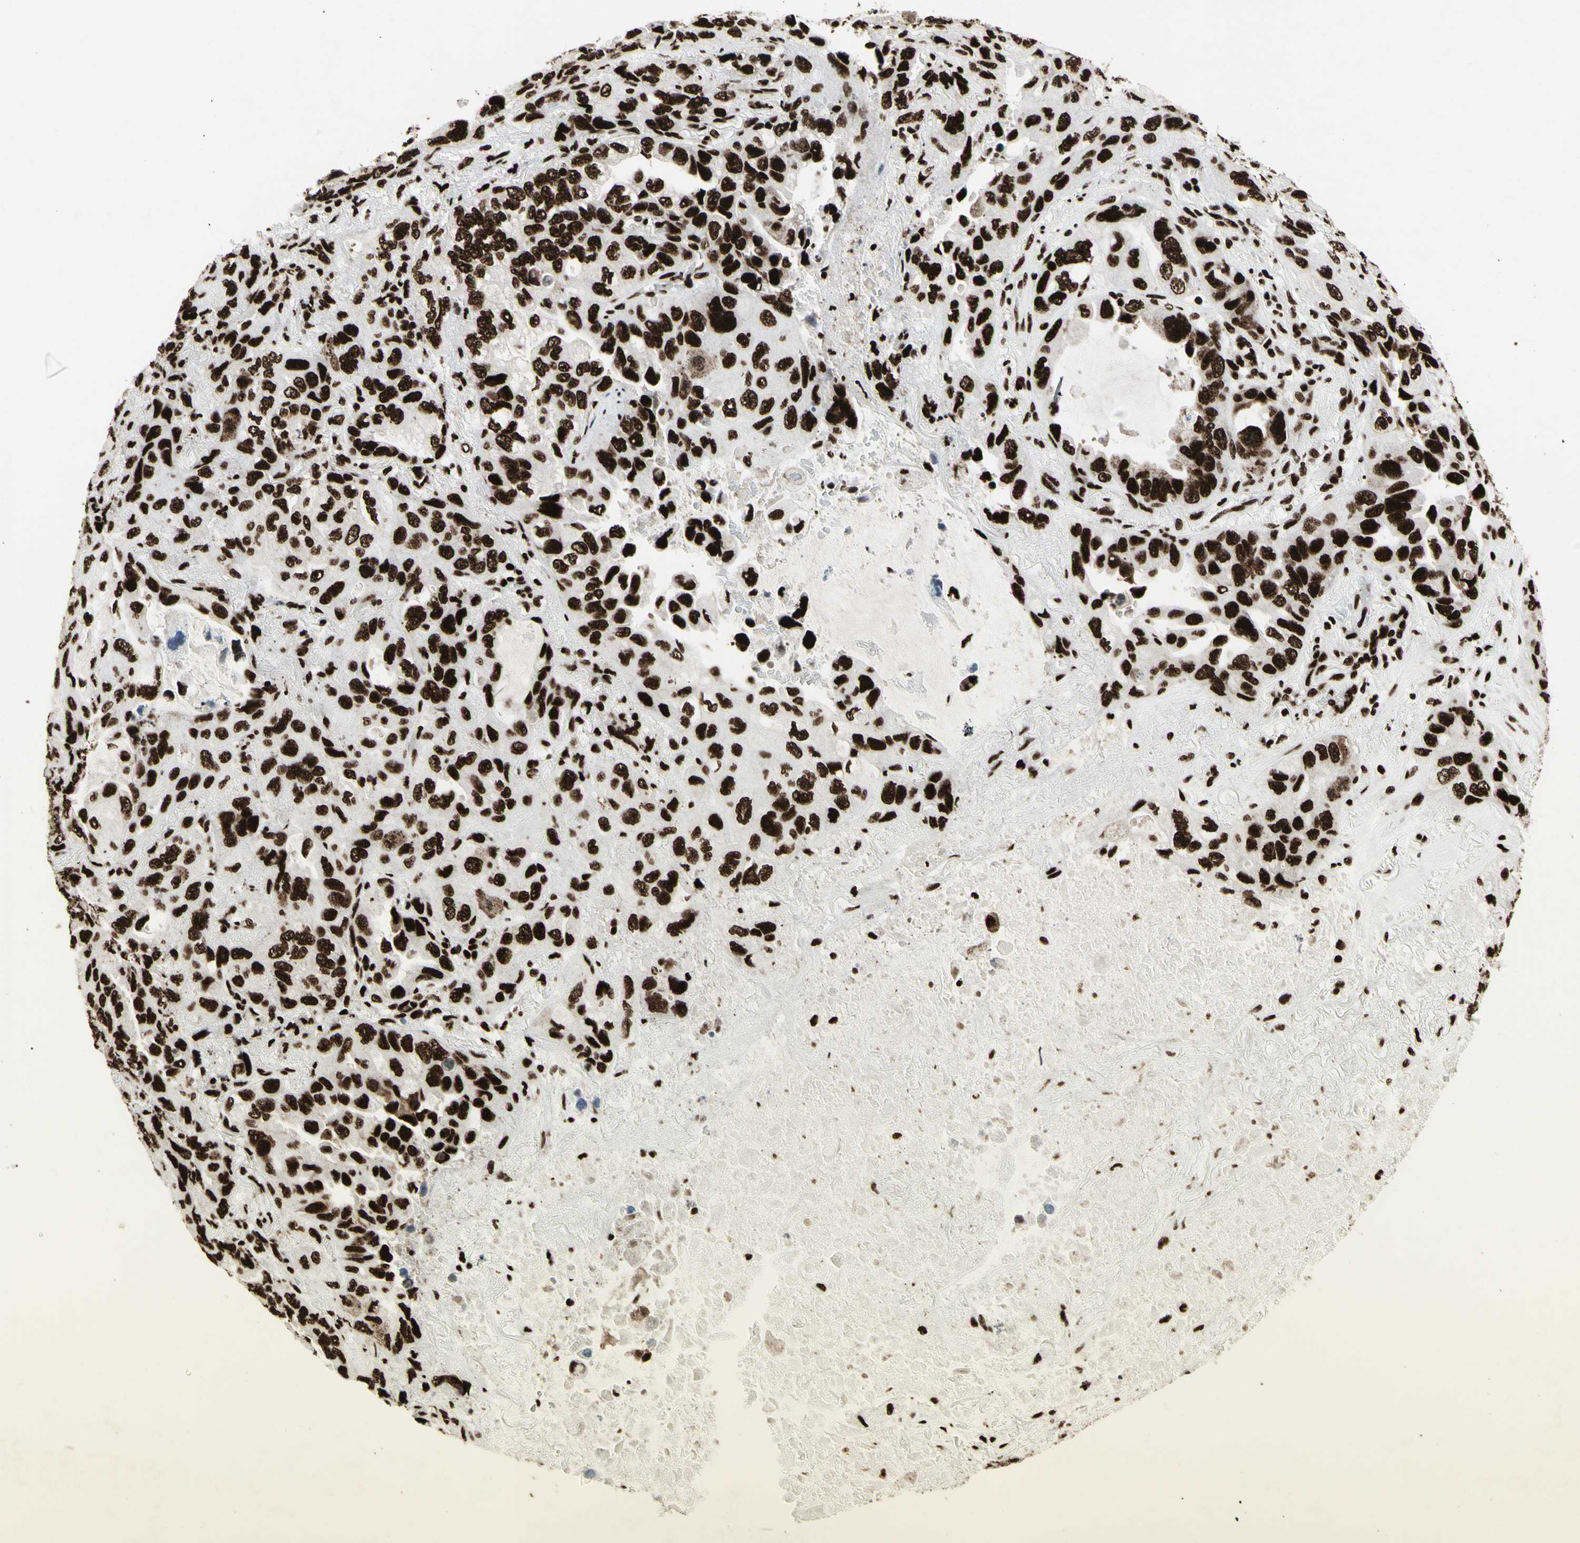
{"staining": {"intensity": "strong", "quantity": ">75%", "location": "nuclear"}, "tissue": "lung cancer", "cell_type": "Tumor cells", "image_type": "cancer", "snomed": [{"axis": "morphology", "description": "Squamous cell carcinoma, NOS"}, {"axis": "topography", "description": "Lung"}], "caption": "Immunohistochemistry (IHC) staining of squamous cell carcinoma (lung), which exhibits high levels of strong nuclear expression in approximately >75% of tumor cells indicating strong nuclear protein staining. The staining was performed using DAB (brown) for protein detection and nuclei were counterstained in hematoxylin (blue).", "gene": "U2AF2", "patient": {"sex": "female", "age": 73}}